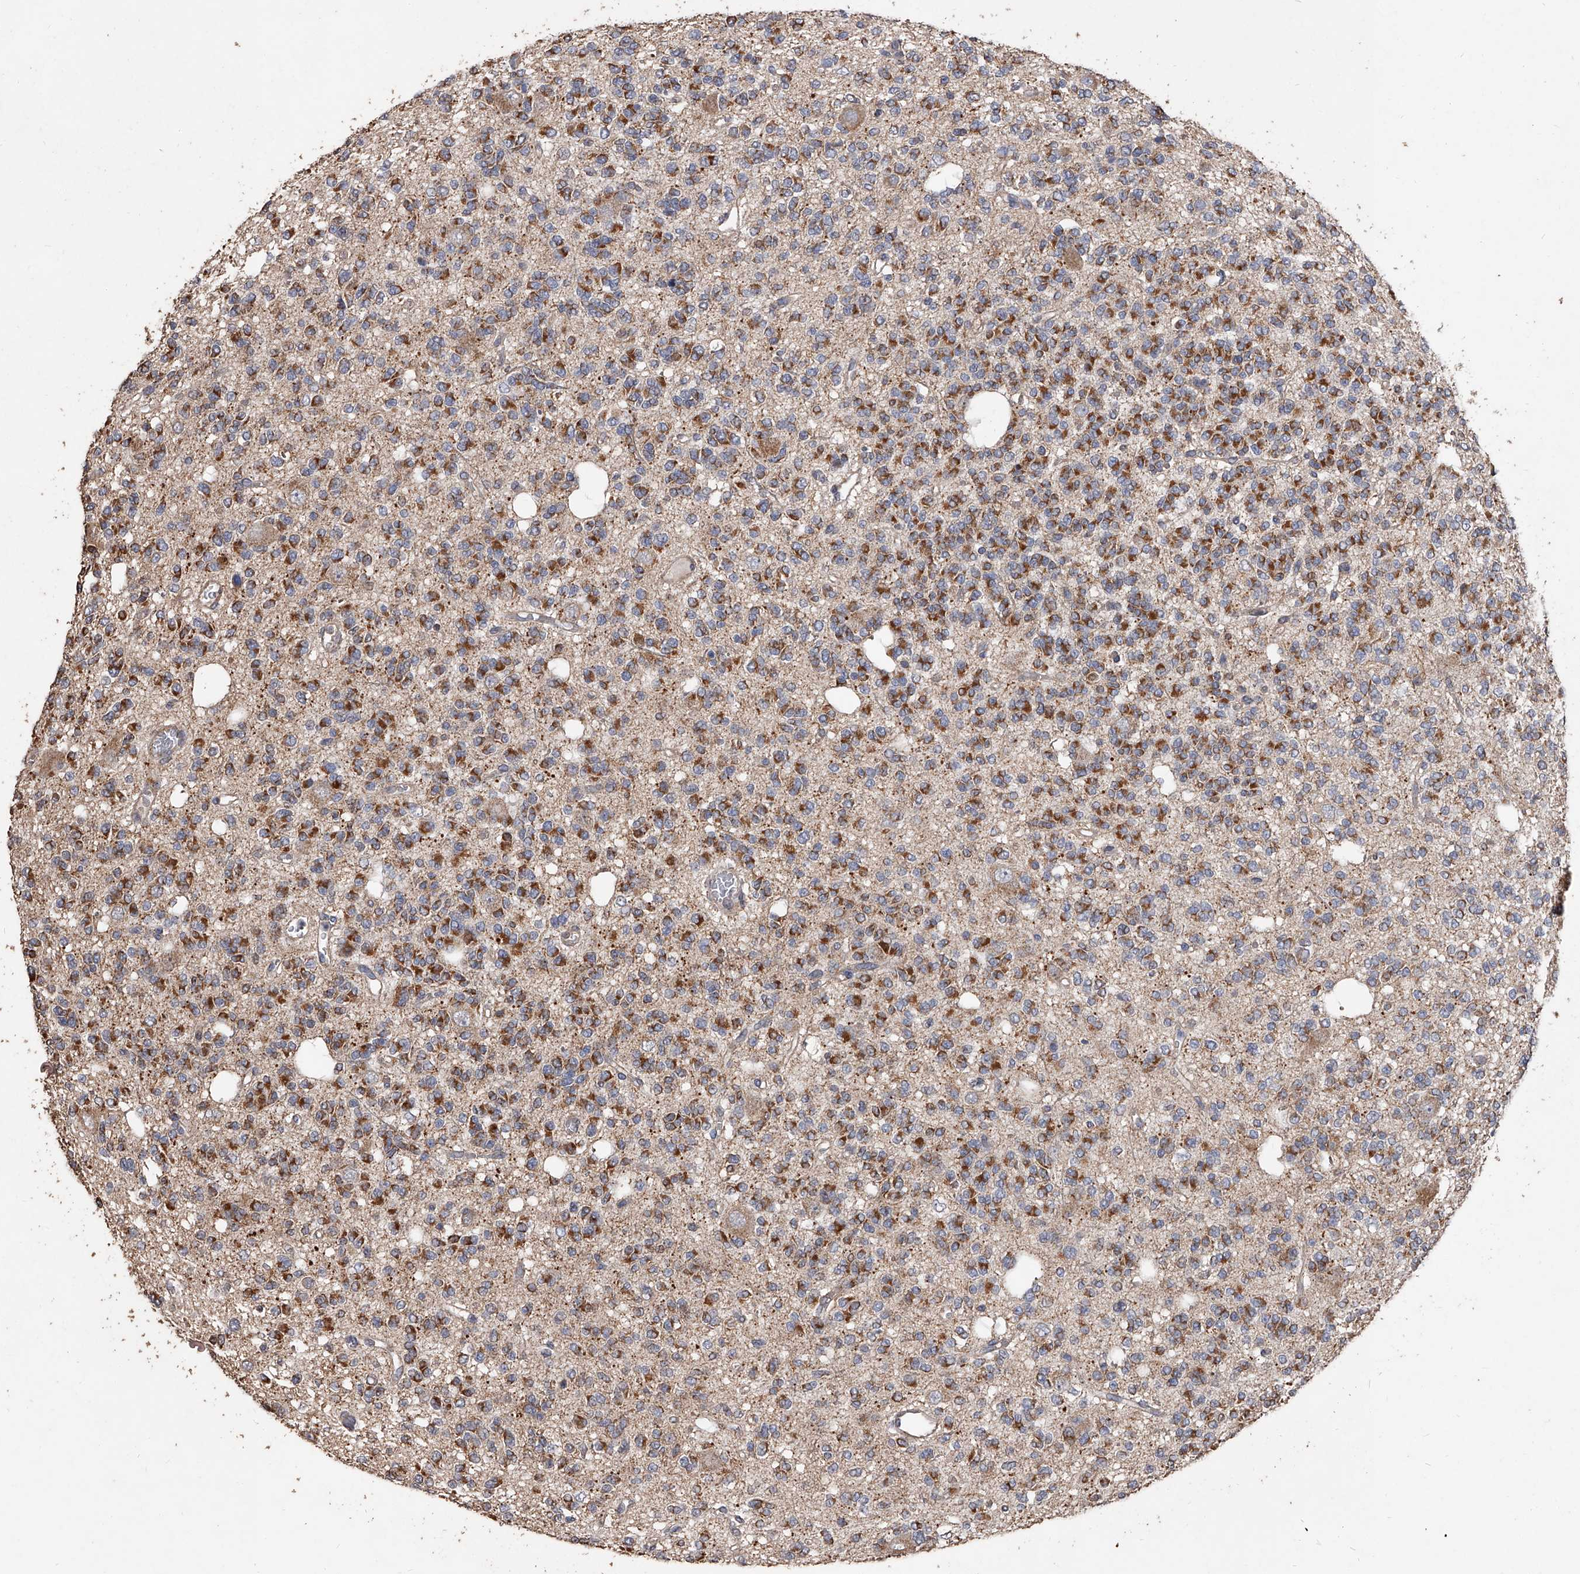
{"staining": {"intensity": "moderate", "quantity": ">75%", "location": "cytoplasmic/membranous"}, "tissue": "glioma", "cell_type": "Tumor cells", "image_type": "cancer", "snomed": [{"axis": "morphology", "description": "Glioma, malignant, Low grade"}, {"axis": "topography", "description": "Brain"}], "caption": "Human malignant glioma (low-grade) stained with a protein marker demonstrates moderate staining in tumor cells.", "gene": "LTV1", "patient": {"sex": "male", "age": 38}}